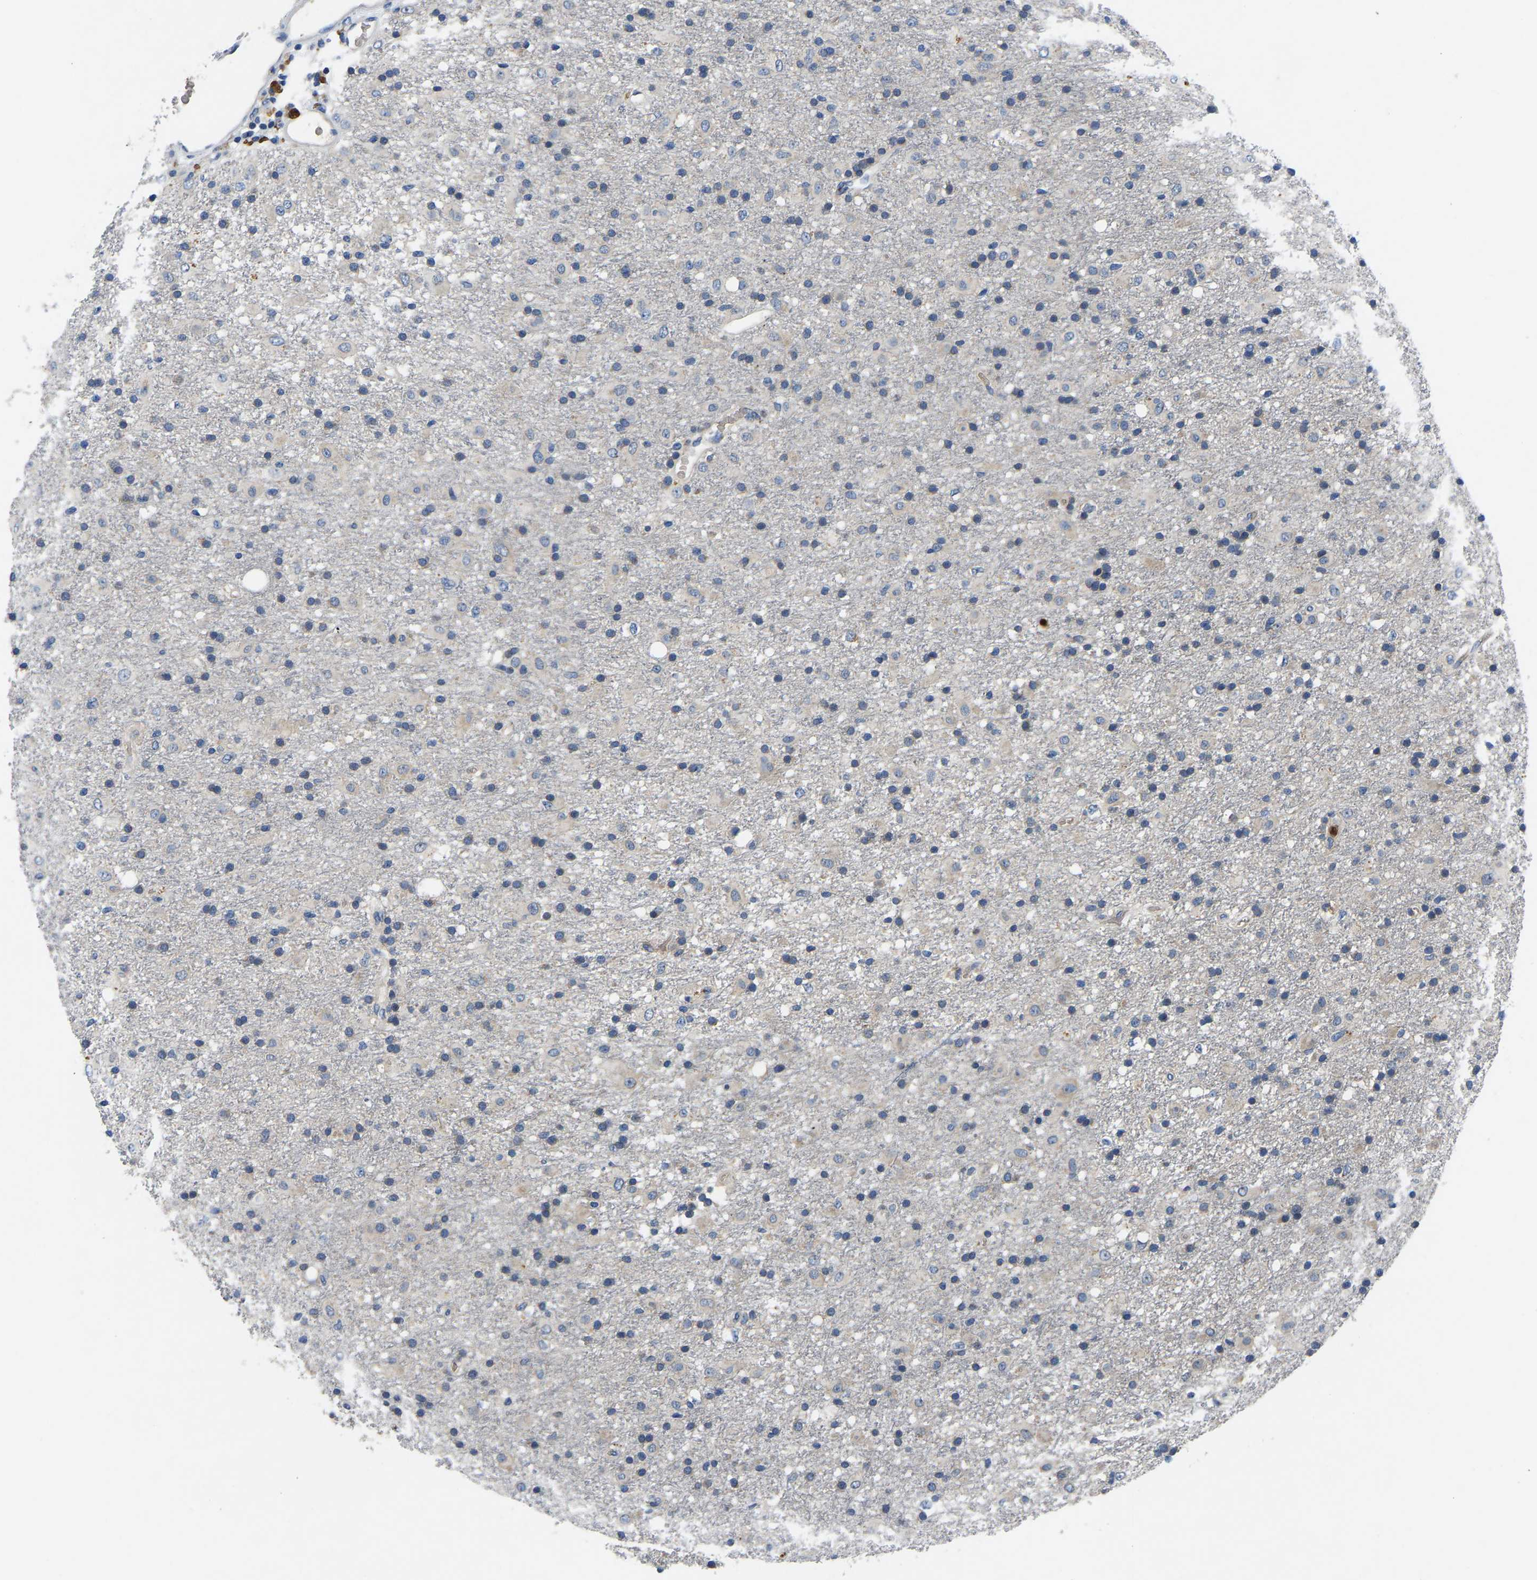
{"staining": {"intensity": "negative", "quantity": "none", "location": "none"}, "tissue": "glioma", "cell_type": "Tumor cells", "image_type": "cancer", "snomed": [{"axis": "morphology", "description": "Glioma, malignant, Low grade"}, {"axis": "topography", "description": "Brain"}], "caption": "Tumor cells are negative for protein expression in human low-grade glioma (malignant).", "gene": "TOR1B", "patient": {"sex": "male", "age": 65}}